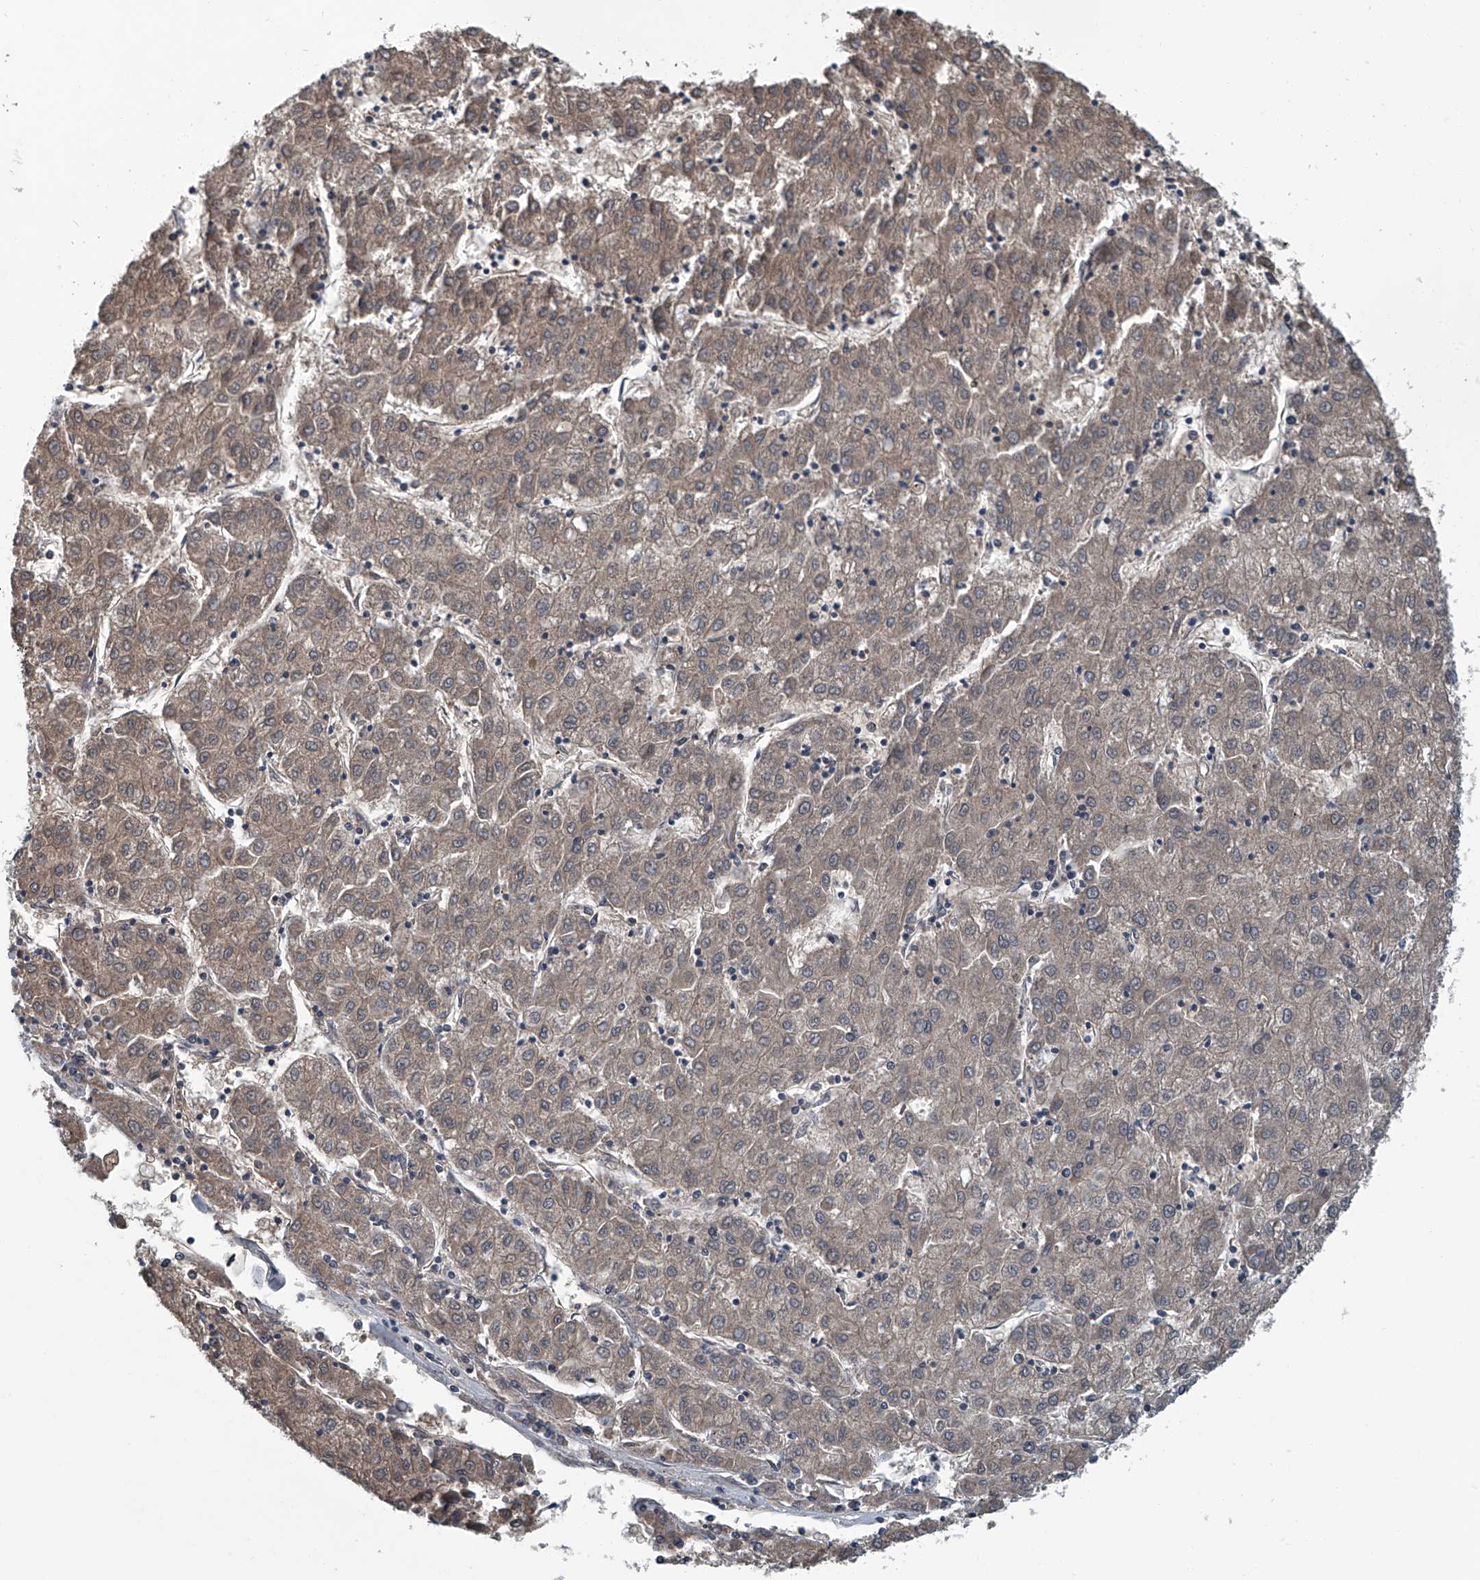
{"staining": {"intensity": "weak", "quantity": "25%-75%", "location": "cytoplasmic/membranous"}, "tissue": "liver cancer", "cell_type": "Tumor cells", "image_type": "cancer", "snomed": [{"axis": "morphology", "description": "Carcinoma, Hepatocellular, NOS"}, {"axis": "topography", "description": "Liver"}], "caption": "The micrograph displays a brown stain indicating the presence of a protein in the cytoplasmic/membranous of tumor cells in liver cancer (hepatocellular carcinoma).", "gene": "CLK1", "patient": {"sex": "male", "age": 72}}